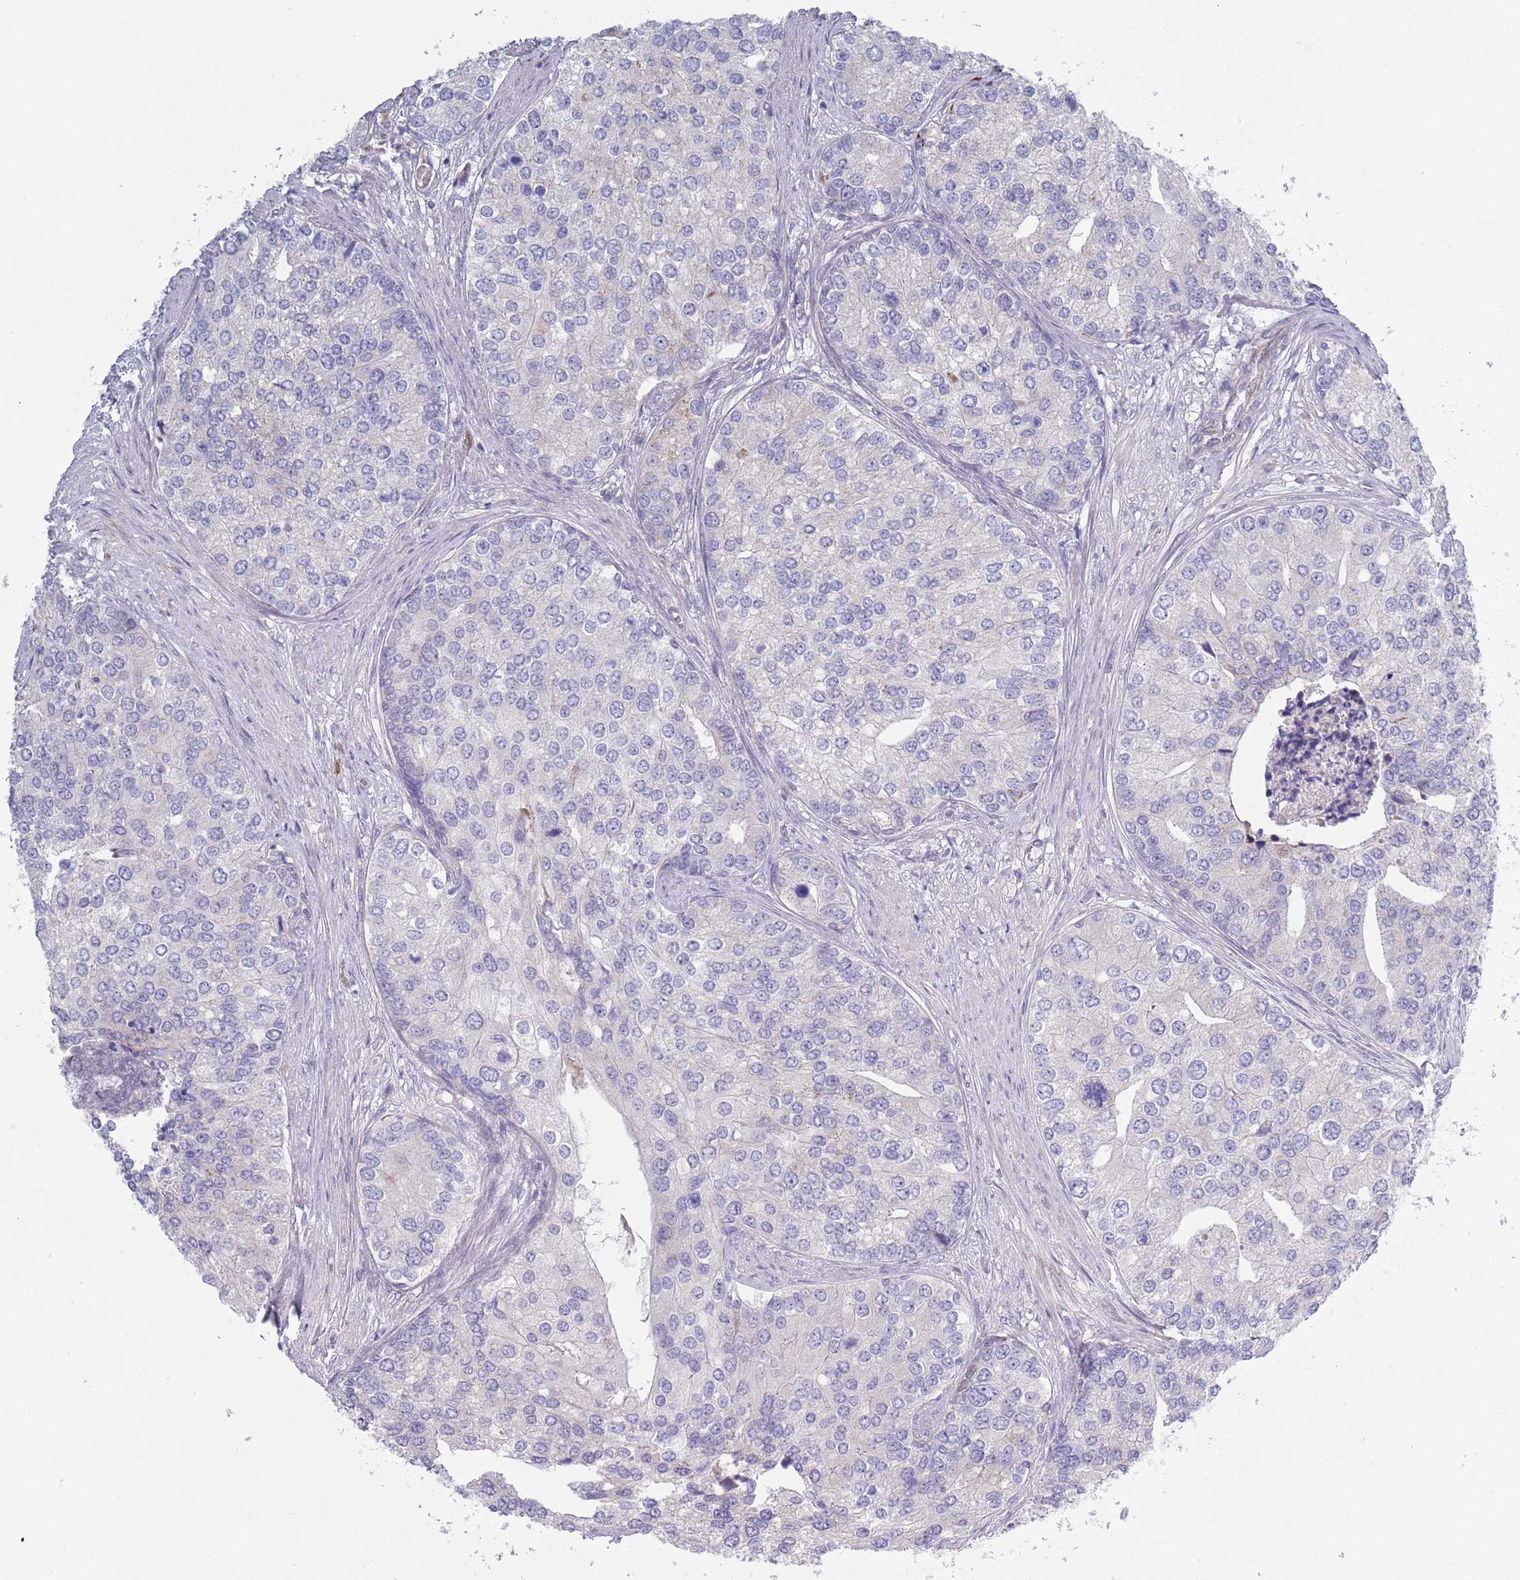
{"staining": {"intensity": "negative", "quantity": "none", "location": "none"}, "tissue": "prostate cancer", "cell_type": "Tumor cells", "image_type": "cancer", "snomed": [{"axis": "morphology", "description": "Adenocarcinoma, High grade"}, {"axis": "topography", "description": "Prostate"}], "caption": "The histopathology image reveals no staining of tumor cells in adenocarcinoma (high-grade) (prostate).", "gene": "TYW1", "patient": {"sex": "male", "age": 62}}